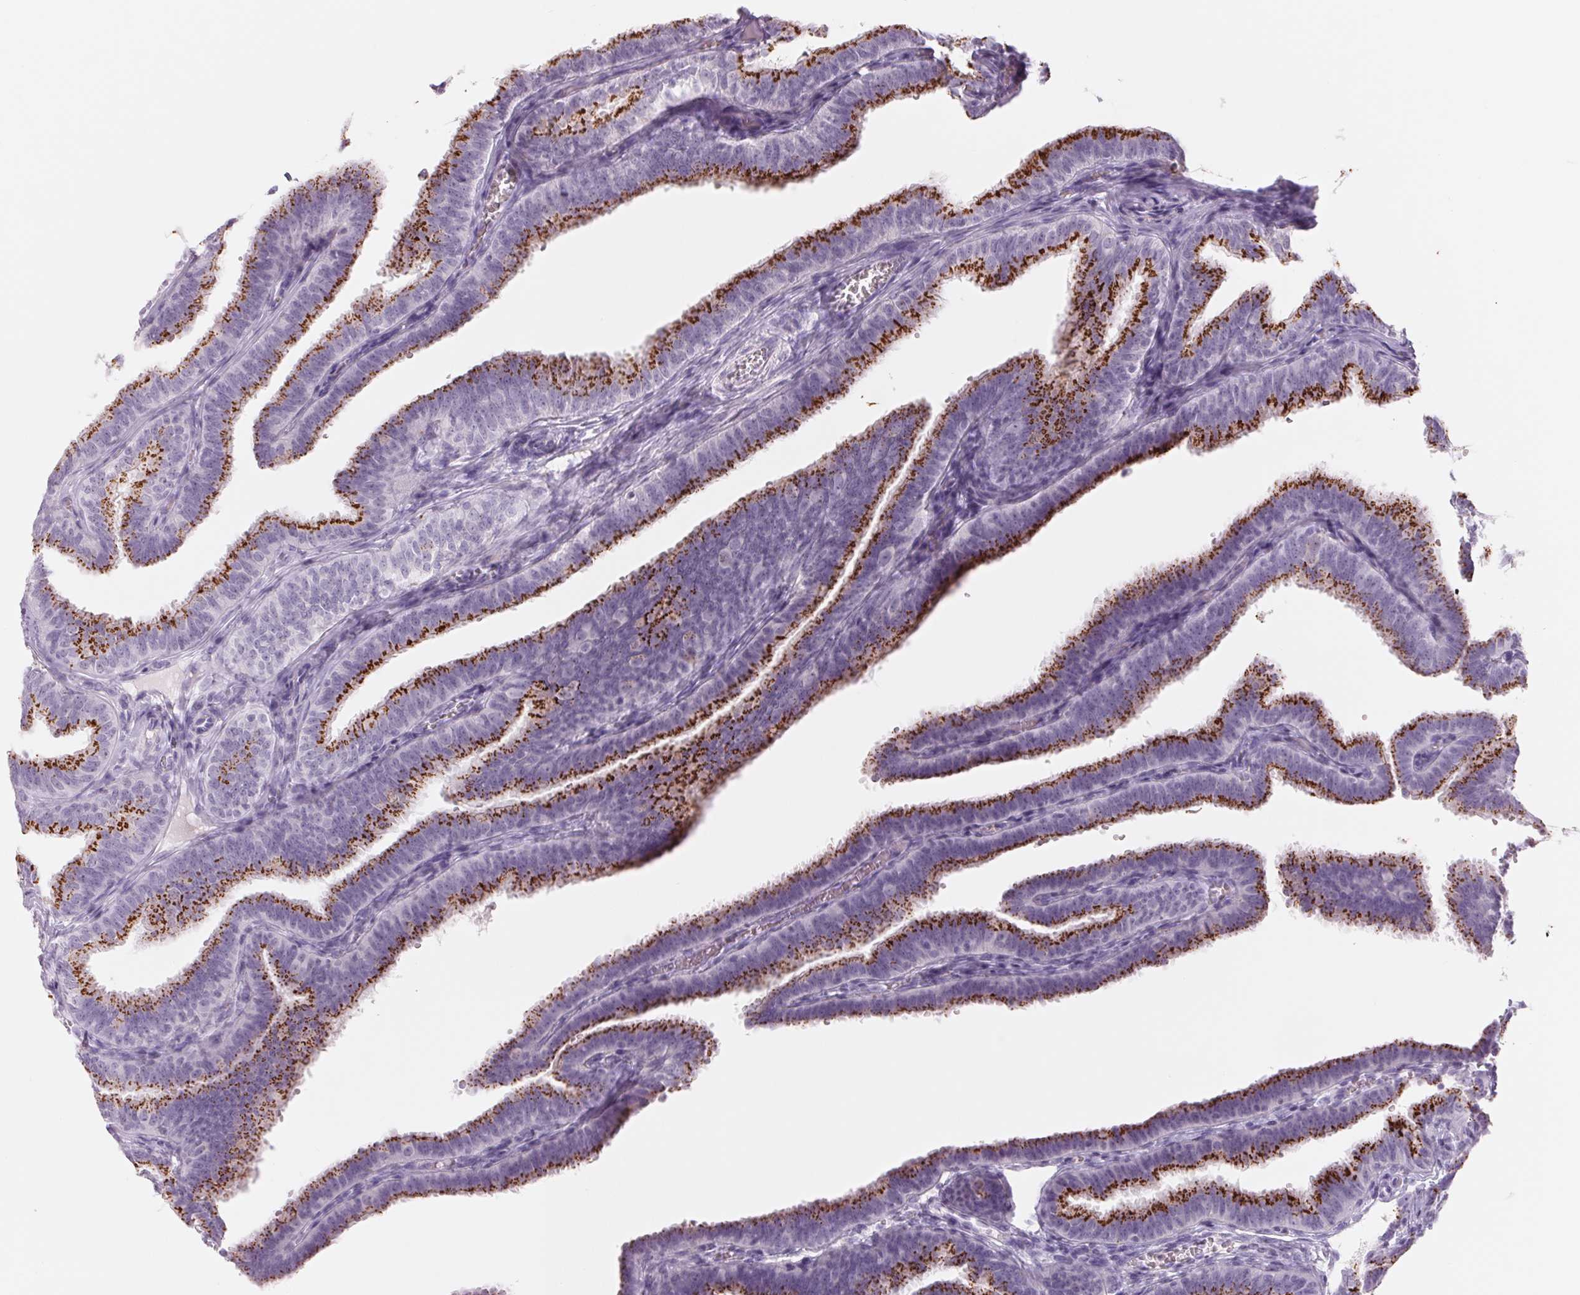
{"staining": {"intensity": "strong", "quantity": ">75%", "location": "cytoplasmic/membranous"}, "tissue": "fallopian tube", "cell_type": "Glandular cells", "image_type": "normal", "snomed": [{"axis": "morphology", "description": "Normal tissue, NOS"}, {"axis": "topography", "description": "Fallopian tube"}], "caption": "Benign fallopian tube demonstrates strong cytoplasmic/membranous expression in approximately >75% of glandular cells, visualized by immunohistochemistry.", "gene": "GALNT7", "patient": {"sex": "female", "age": 25}}